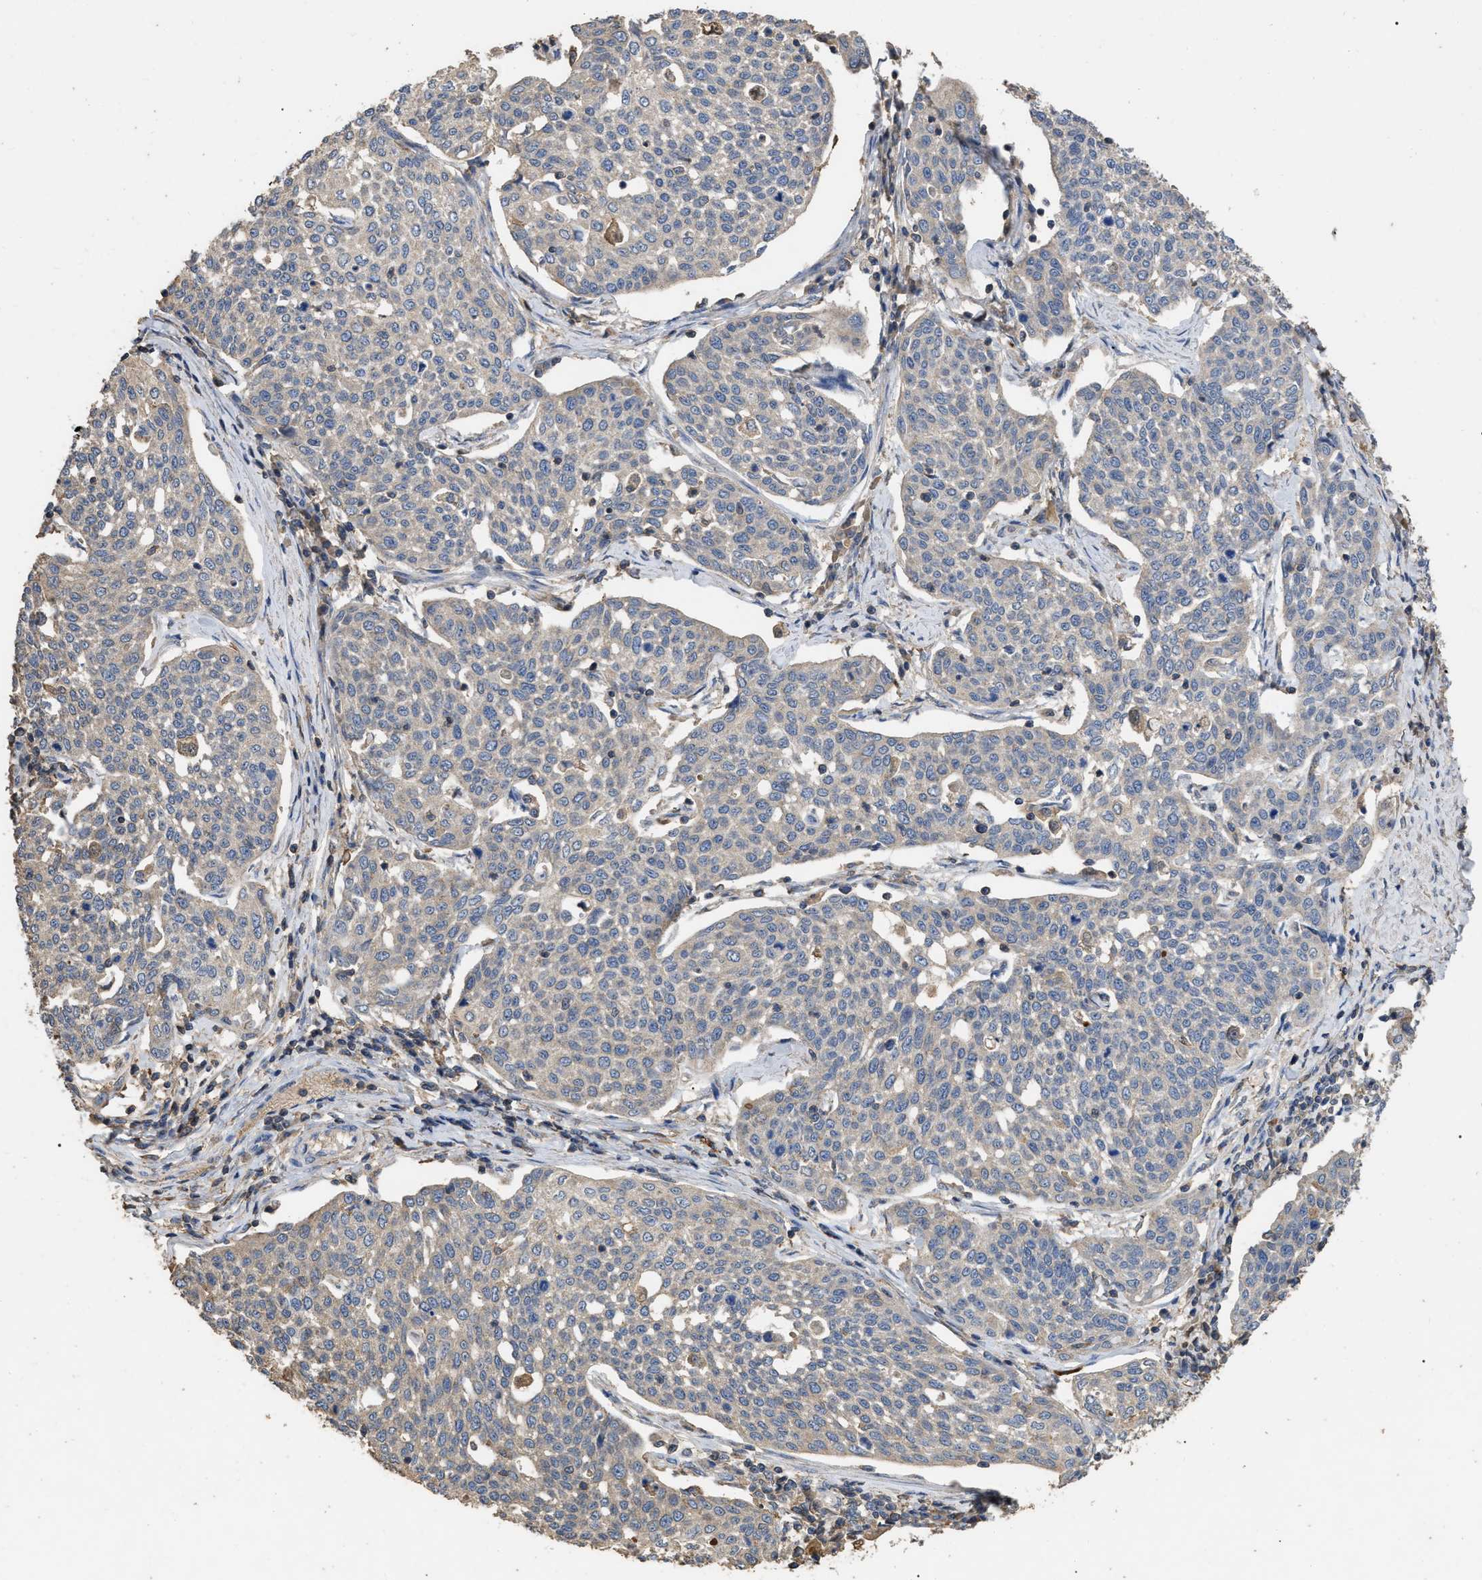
{"staining": {"intensity": "negative", "quantity": "none", "location": "none"}, "tissue": "cervical cancer", "cell_type": "Tumor cells", "image_type": "cancer", "snomed": [{"axis": "morphology", "description": "Squamous cell carcinoma, NOS"}, {"axis": "topography", "description": "Cervix"}], "caption": "An immunohistochemistry (IHC) image of squamous cell carcinoma (cervical) is shown. There is no staining in tumor cells of squamous cell carcinoma (cervical). Nuclei are stained in blue.", "gene": "GPR179", "patient": {"sex": "female", "age": 34}}